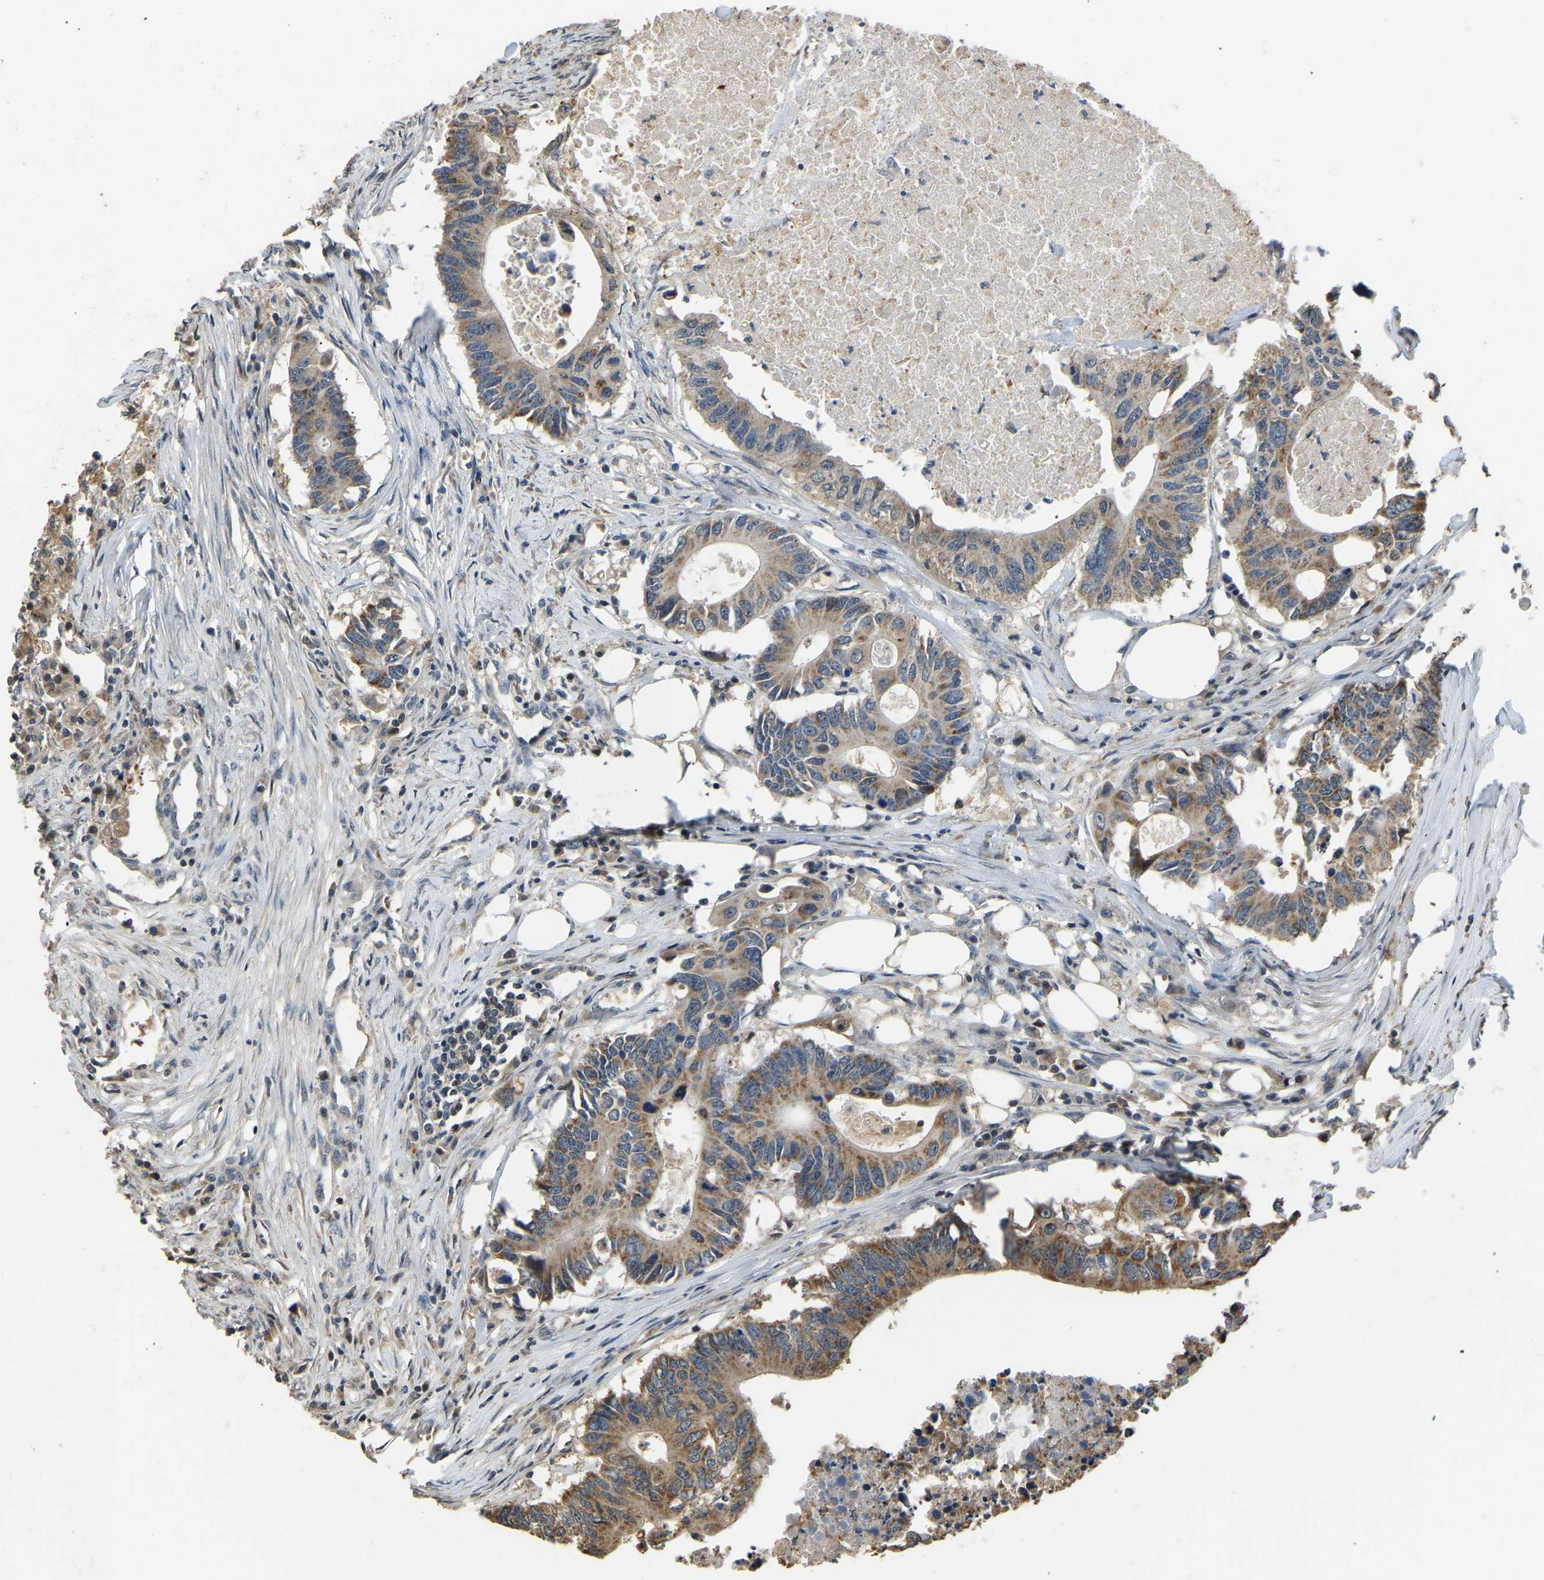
{"staining": {"intensity": "moderate", "quantity": ">75%", "location": "cytoplasmic/membranous"}, "tissue": "colorectal cancer", "cell_type": "Tumor cells", "image_type": "cancer", "snomed": [{"axis": "morphology", "description": "Adenocarcinoma, NOS"}, {"axis": "topography", "description": "Colon"}], "caption": "The immunohistochemical stain shows moderate cytoplasmic/membranous expression in tumor cells of colorectal cancer (adenocarcinoma) tissue.", "gene": "TUFM", "patient": {"sex": "male", "age": 71}}